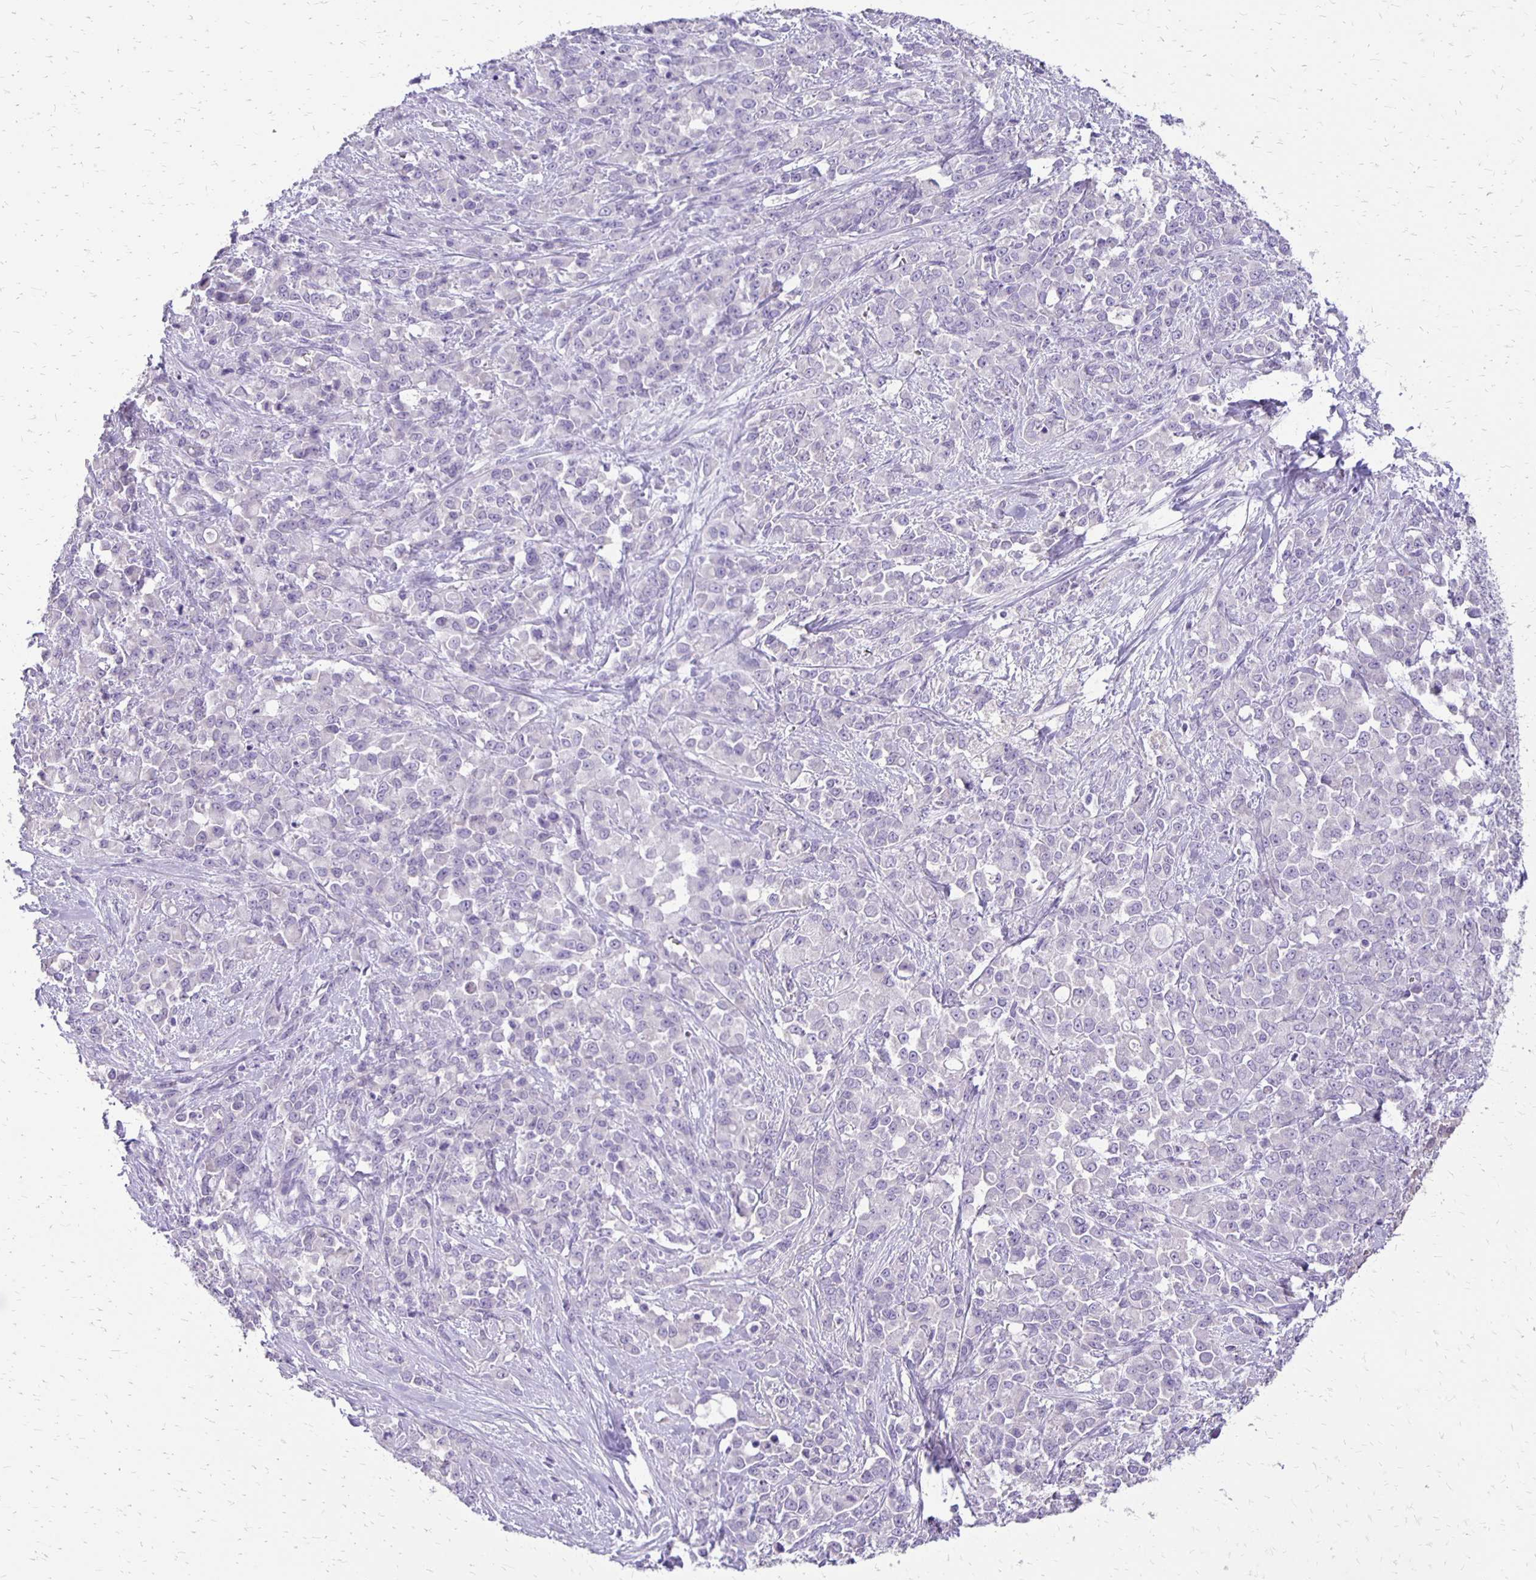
{"staining": {"intensity": "negative", "quantity": "none", "location": "none"}, "tissue": "stomach cancer", "cell_type": "Tumor cells", "image_type": "cancer", "snomed": [{"axis": "morphology", "description": "Adenocarcinoma, NOS"}, {"axis": "topography", "description": "Stomach"}], "caption": "Immunohistochemistry of human stomach cancer (adenocarcinoma) shows no positivity in tumor cells. (DAB (3,3'-diaminobenzidine) immunohistochemistry (IHC), high magnification).", "gene": "ANKRD45", "patient": {"sex": "female", "age": 76}}